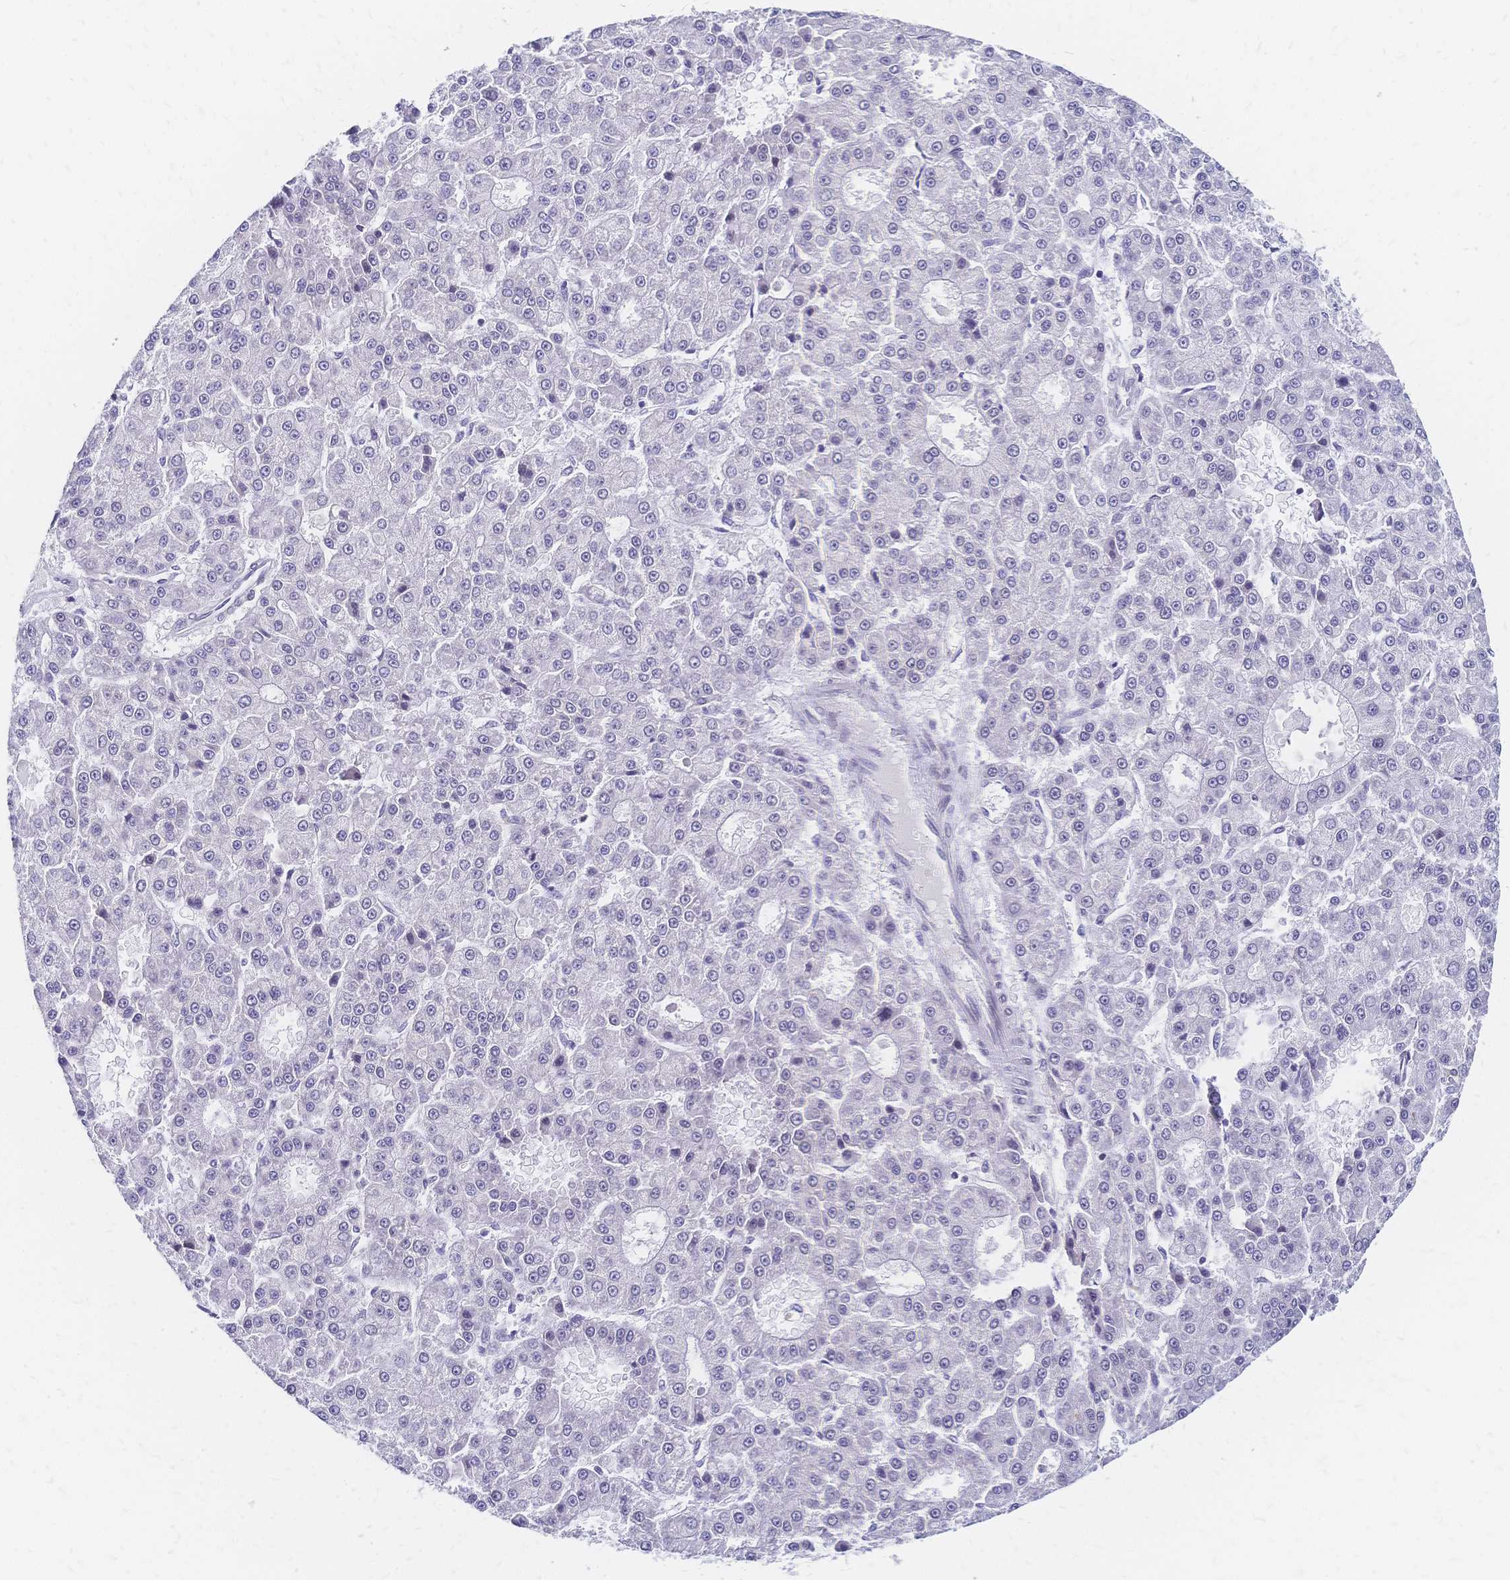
{"staining": {"intensity": "negative", "quantity": "none", "location": "none"}, "tissue": "liver cancer", "cell_type": "Tumor cells", "image_type": "cancer", "snomed": [{"axis": "morphology", "description": "Carcinoma, Hepatocellular, NOS"}, {"axis": "topography", "description": "Liver"}], "caption": "Tumor cells are negative for protein expression in human liver cancer (hepatocellular carcinoma).", "gene": "CBX7", "patient": {"sex": "male", "age": 70}}